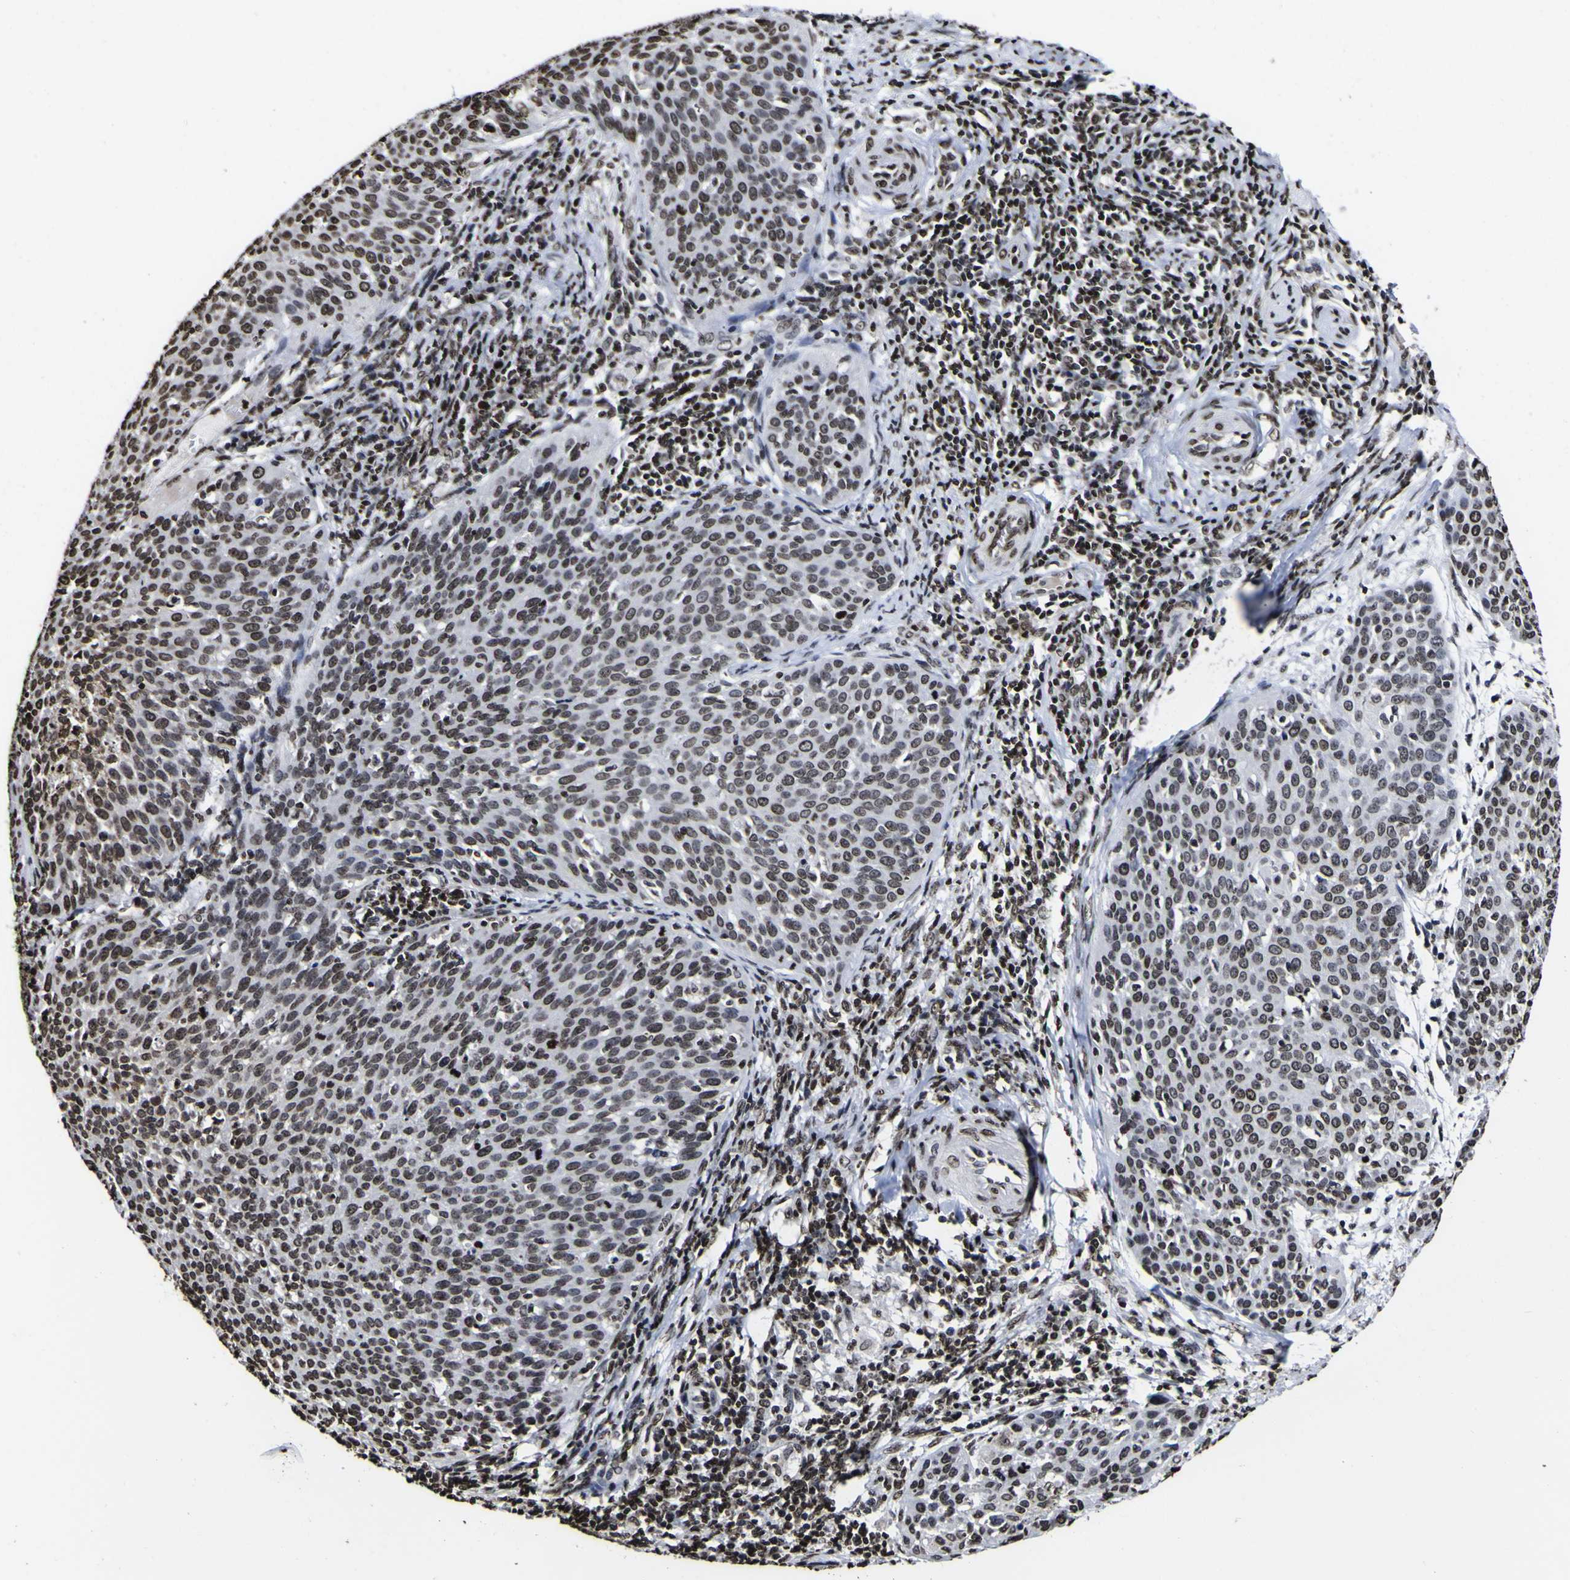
{"staining": {"intensity": "moderate", "quantity": "25%-75%", "location": "nuclear"}, "tissue": "cervical cancer", "cell_type": "Tumor cells", "image_type": "cancer", "snomed": [{"axis": "morphology", "description": "Squamous cell carcinoma, NOS"}, {"axis": "topography", "description": "Cervix"}], "caption": "Moderate nuclear positivity for a protein is appreciated in about 25%-75% of tumor cells of cervical squamous cell carcinoma using immunohistochemistry.", "gene": "PIAS1", "patient": {"sex": "female", "age": 38}}